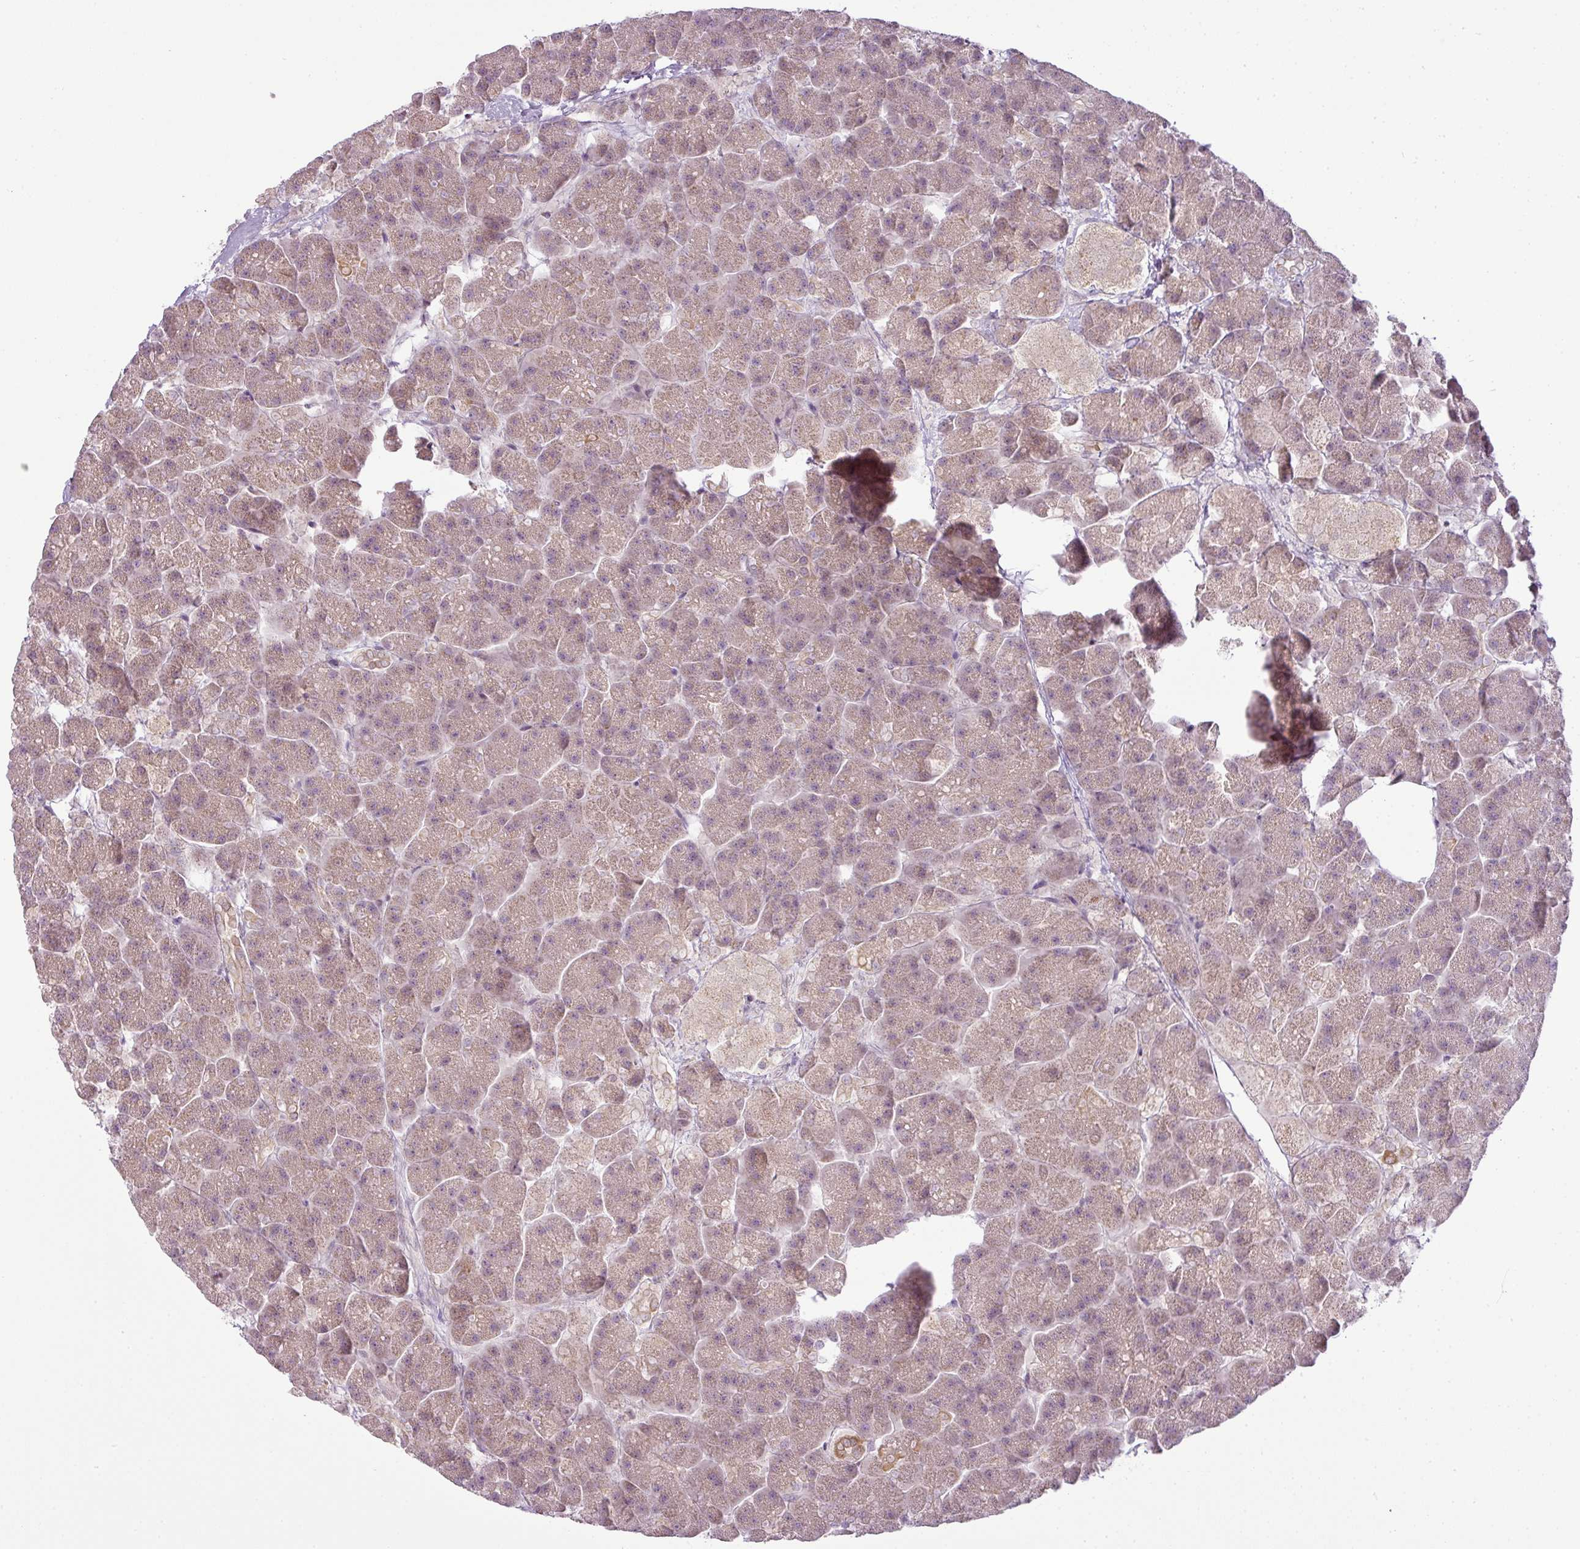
{"staining": {"intensity": "moderate", "quantity": "<25%", "location": "cytoplasmic/membranous"}, "tissue": "pancreas", "cell_type": "Exocrine glandular cells", "image_type": "normal", "snomed": [{"axis": "morphology", "description": "Normal tissue, NOS"}, {"axis": "topography", "description": "Pancreas"}, {"axis": "topography", "description": "Peripheral nerve tissue"}], "caption": "This micrograph reveals IHC staining of normal human pancreas, with low moderate cytoplasmic/membranous staining in approximately <25% of exocrine glandular cells.", "gene": "LY75", "patient": {"sex": "male", "age": 54}}